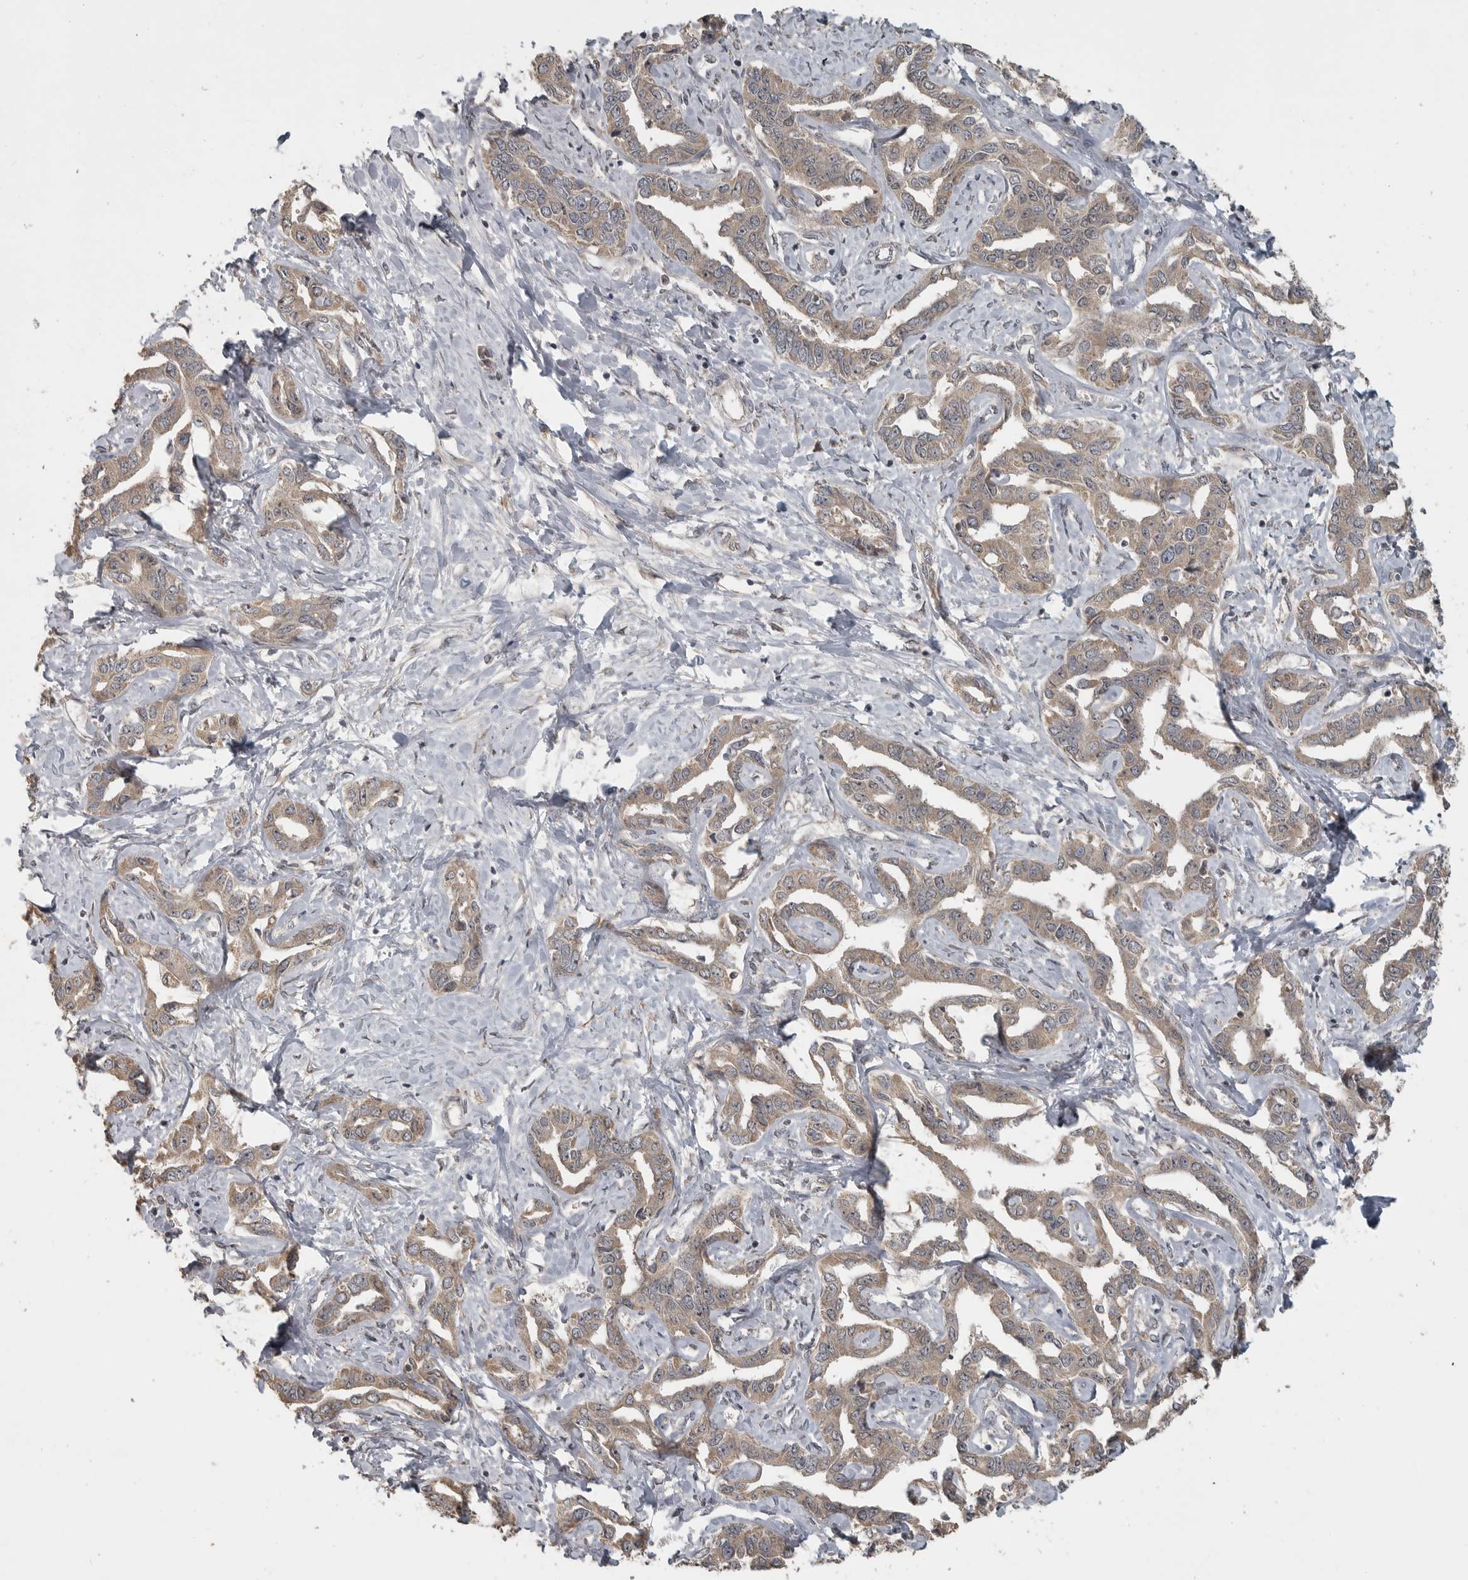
{"staining": {"intensity": "weak", "quantity": ">75%", "location": "cytoplasmic/membranous"}, "tissue": "liver cancer", "cell_type": "Tumor cells", "image_type": "cancer", "snomed": [{"axis": "morphology", "description": "Cholangiocarcinoma"}, {"axis": "topography", "description": "Liver"}], "caption": "Tumor cells display low levels of weak cytoplasmic/membranous positivity in about >75% of cells in liver cancer (cholangiocarcinoma). The staining was performed using DAB, with brown indicating positive protein expression. Nuclei are stained blue with hematoxylin.", "gene": "LLGL1", "patient": {"sex": "male", "age": 59}}